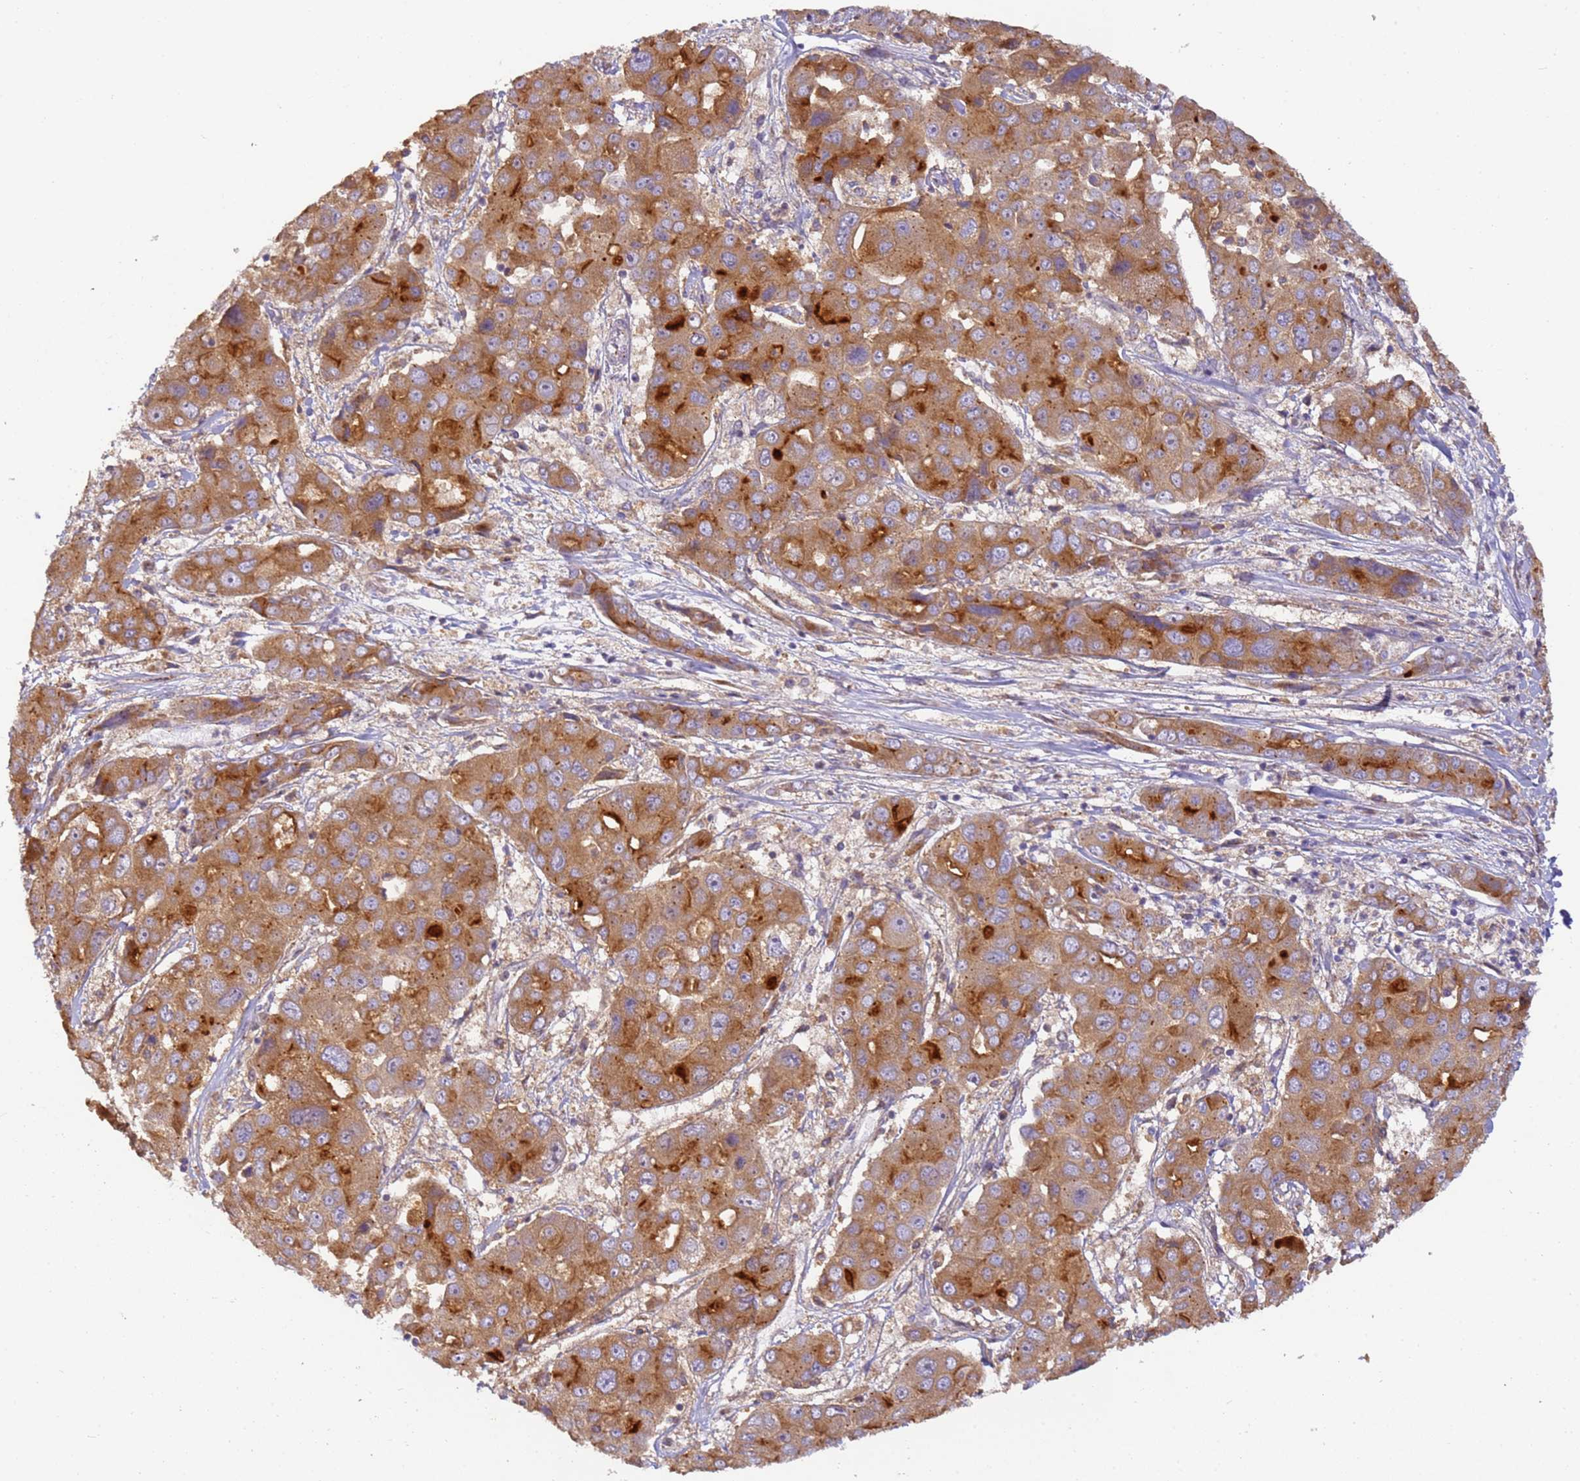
{"staining": {"intensity": "moderate", "quantity": ">75%", "location": "cytoplasmic/membranous"}, "tissue": "liver cancer", "cell_type": "Tumor cells", "image_type": "cancer", "snomed": [{"axis": "morphology", "description": "Cholangiocarcinoma"}, {"axis": "topography", "description": "Liver"}], "caption": "IHC histopathology image of neoplastic tissue: liver cholangiocarcinoma stained using IHC displays medium levels of moderate protein expression localized specifically in the cytoplasmic/membranous of tumor cells, appearing as a cytoplasmic/membranous brown color.", "gene": "TIGAR", "patient": {"sex": "male", "age": 67}}